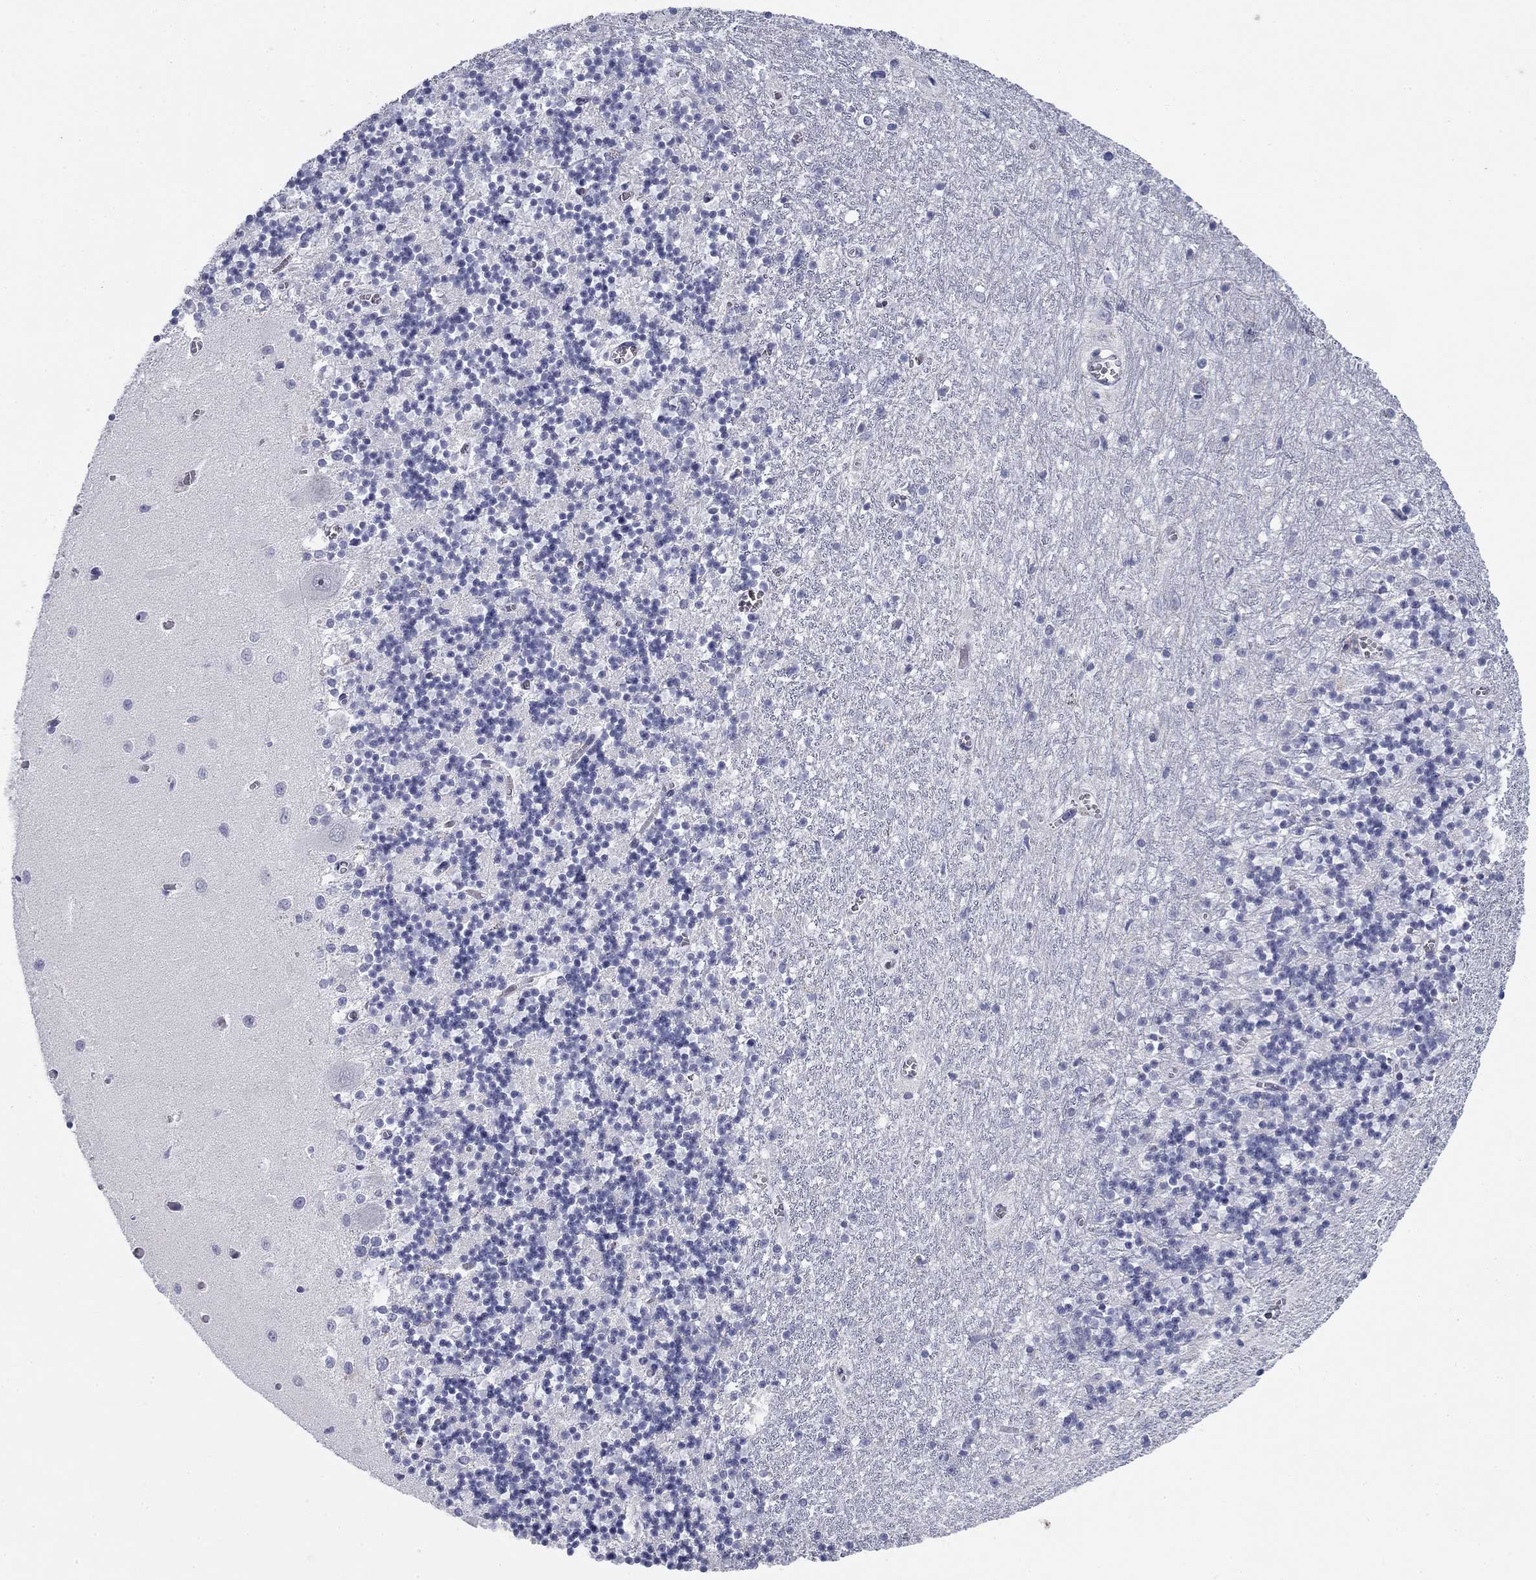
{"staining": {"intensity": "negative", "quantity": "none", "location": "none"}, "tissue": "cerebellum", "cell_type": "Cells in granular layer", "image_type": "normal", "snomed": [{"axis": "morphology", "description": "Normal tissue, NOS"}, {"axis": "topography", "description": "Cerebellum"}], "caption": "Cells in granular layer show no significant positivity in unremarkable cerebellum. (DAB IHC with hematoxylin counter stain).", "gene": "PRPH", "patient": {"sex": "female", "age": 64}}